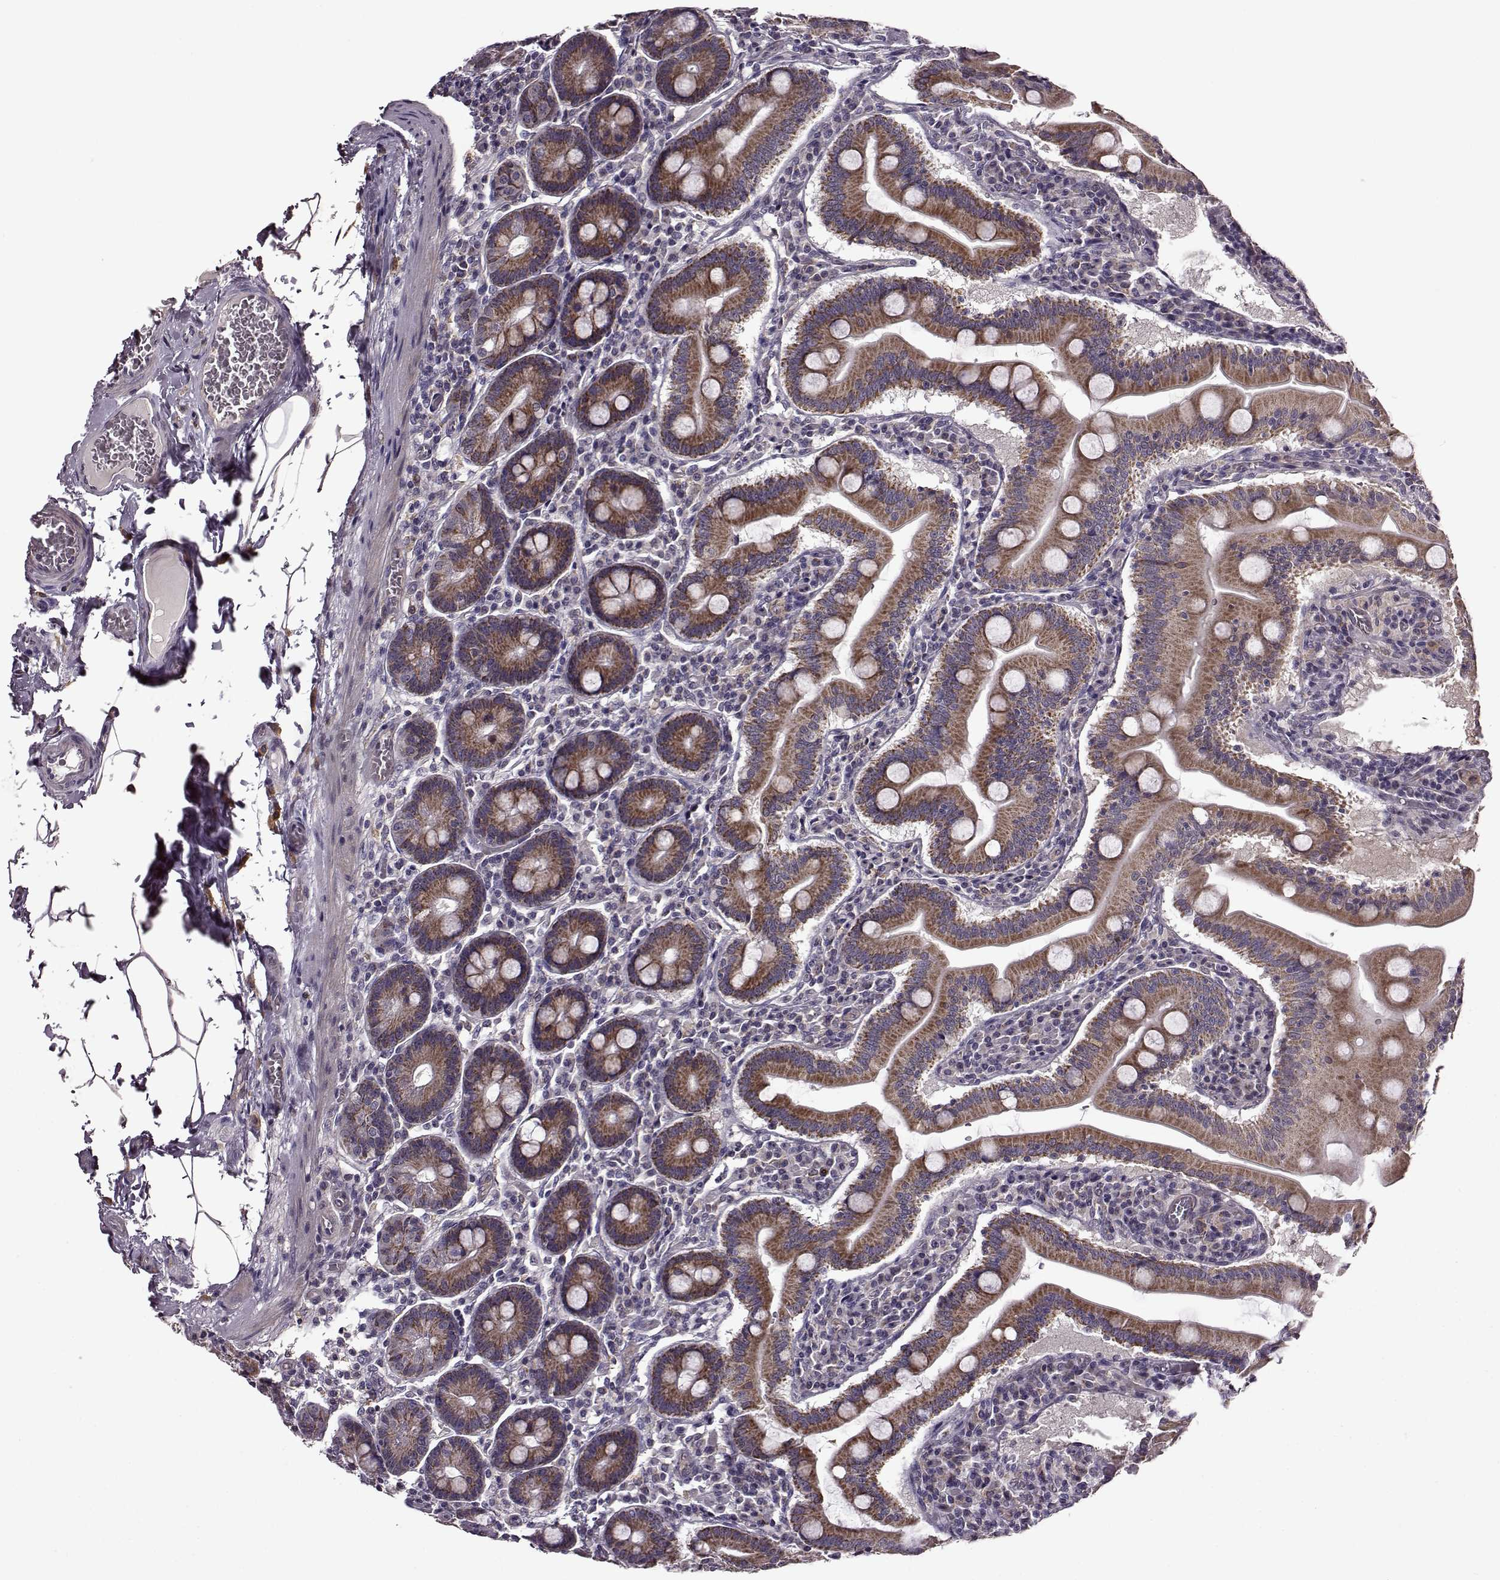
{"staining": {"intensity": "strong", "quantity": ">75%", "location": "cytoplasmic/membranous"}, "tissue": "small intestine", "cell_type": "Glandular cells", "image_type": "normal", "snomed": [{"axis": "morphology", "description": "Normal tissue, NOS"}, {"axis": "topography", "description": "Small intestine"}], "caption": "Immunohistochemistry (IHC) (DAB (3,3'-diaminobenzidine)) staining of benign human small intestine displays strong cytoplasmic/membranous protein positivity in approximately >75% of glandular cells. Immunohistochemistry stains the protein of interest in brown and the nuclei are stained blue.", "gene": "MTSS1", "patient": {"sex": "male", "age": 37}}